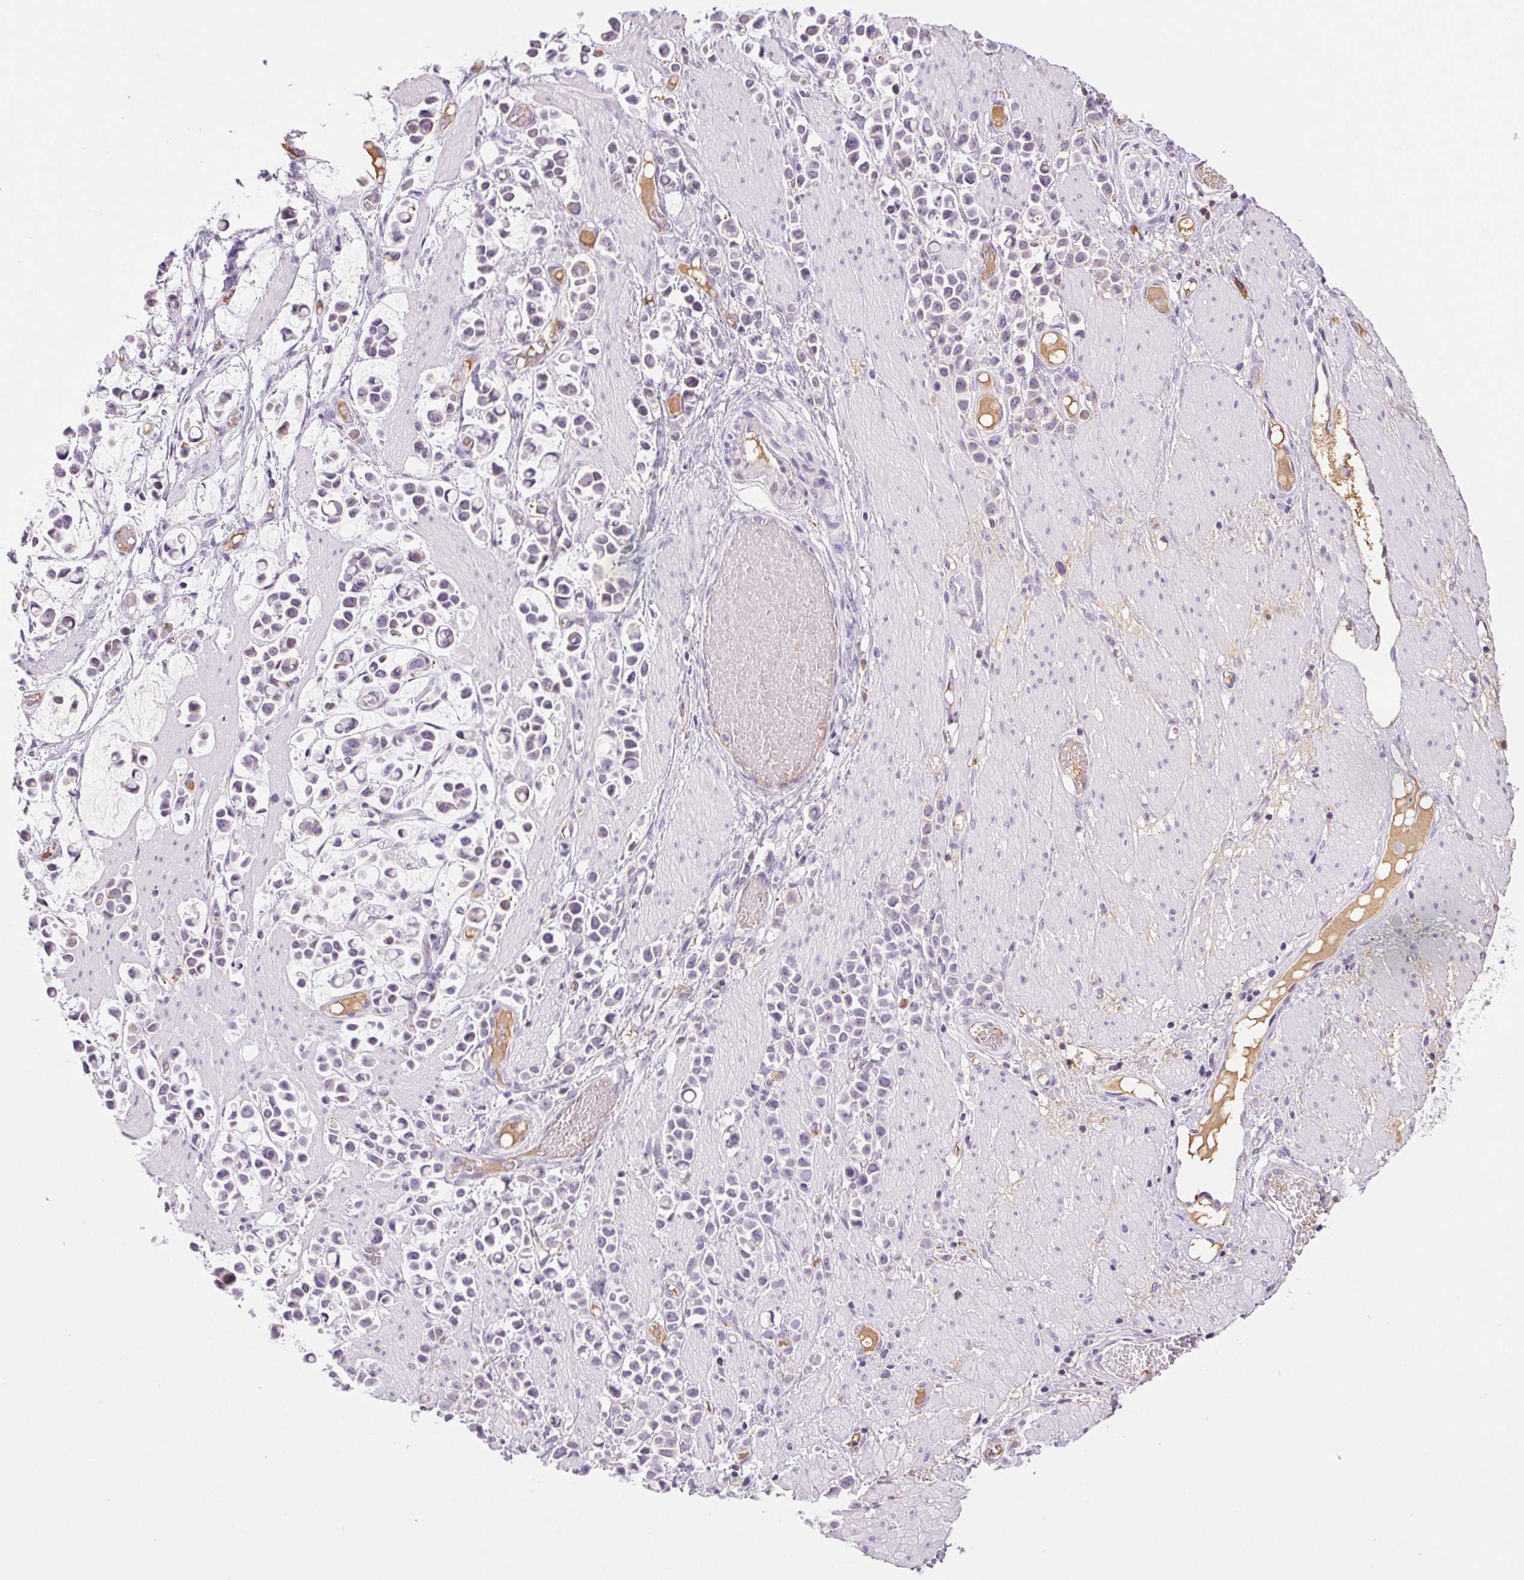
{"staining": {"intensity": "negative", "quantity": "none", "location": "none"}, "tissue": "stomach cancer", "cell_type": "Tumor cells", "image_type": "cancer", "snomed": [{"axis": "morphology", "description": "Adenocarcinoma, NOS"}, {"axis": "topography", "description": "Stomach"}], "caption": "Human stomach cancer (adenocarcinoma) stained for a protein using immunohistochemistry demonstrates no staining in tumor cells.", "gene": "IFIT1B", "patient": {"sex": "male", "age": 82}}